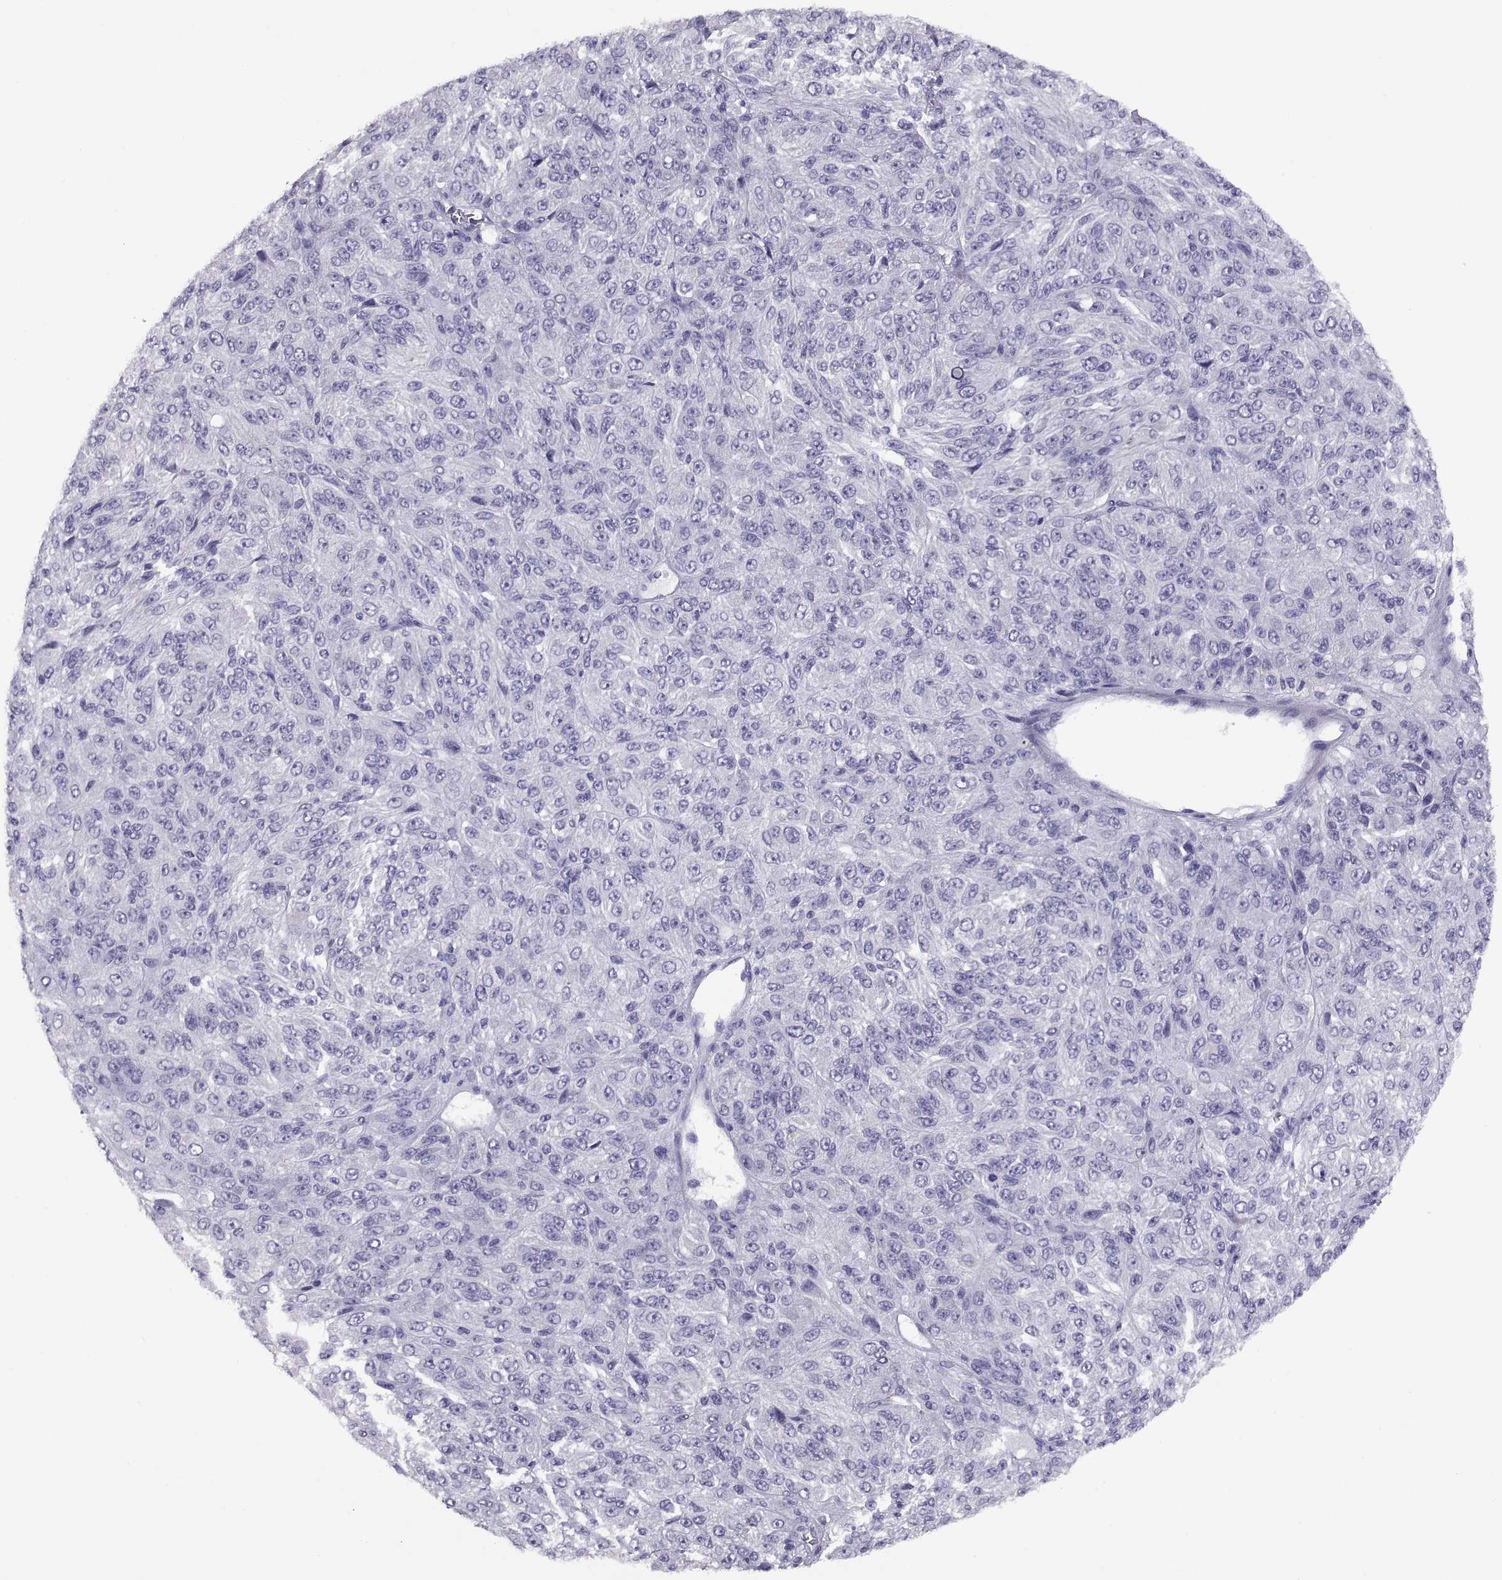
{"staining": {"intensity": "negative", "quantity": "none", "location": "none"}, "tissue": "melanoma", "cell_type": "Tumor cells", "image_type": "cancer", "snomed": [{"axis": "morphology", "description": "Malignant melanoma, Metastatic site"}, {"axis": "topography", "description": "Brain"}], "caption": "Immunohistochemistry (IHC) micrograph of neoplastic tissue: human malignant melanoma (metastatic site) stained with DAB exhibits no significant protein positivity in tumor cells.", "gene": "RGS20", "patient": {"sex": "female", "age": 56}}